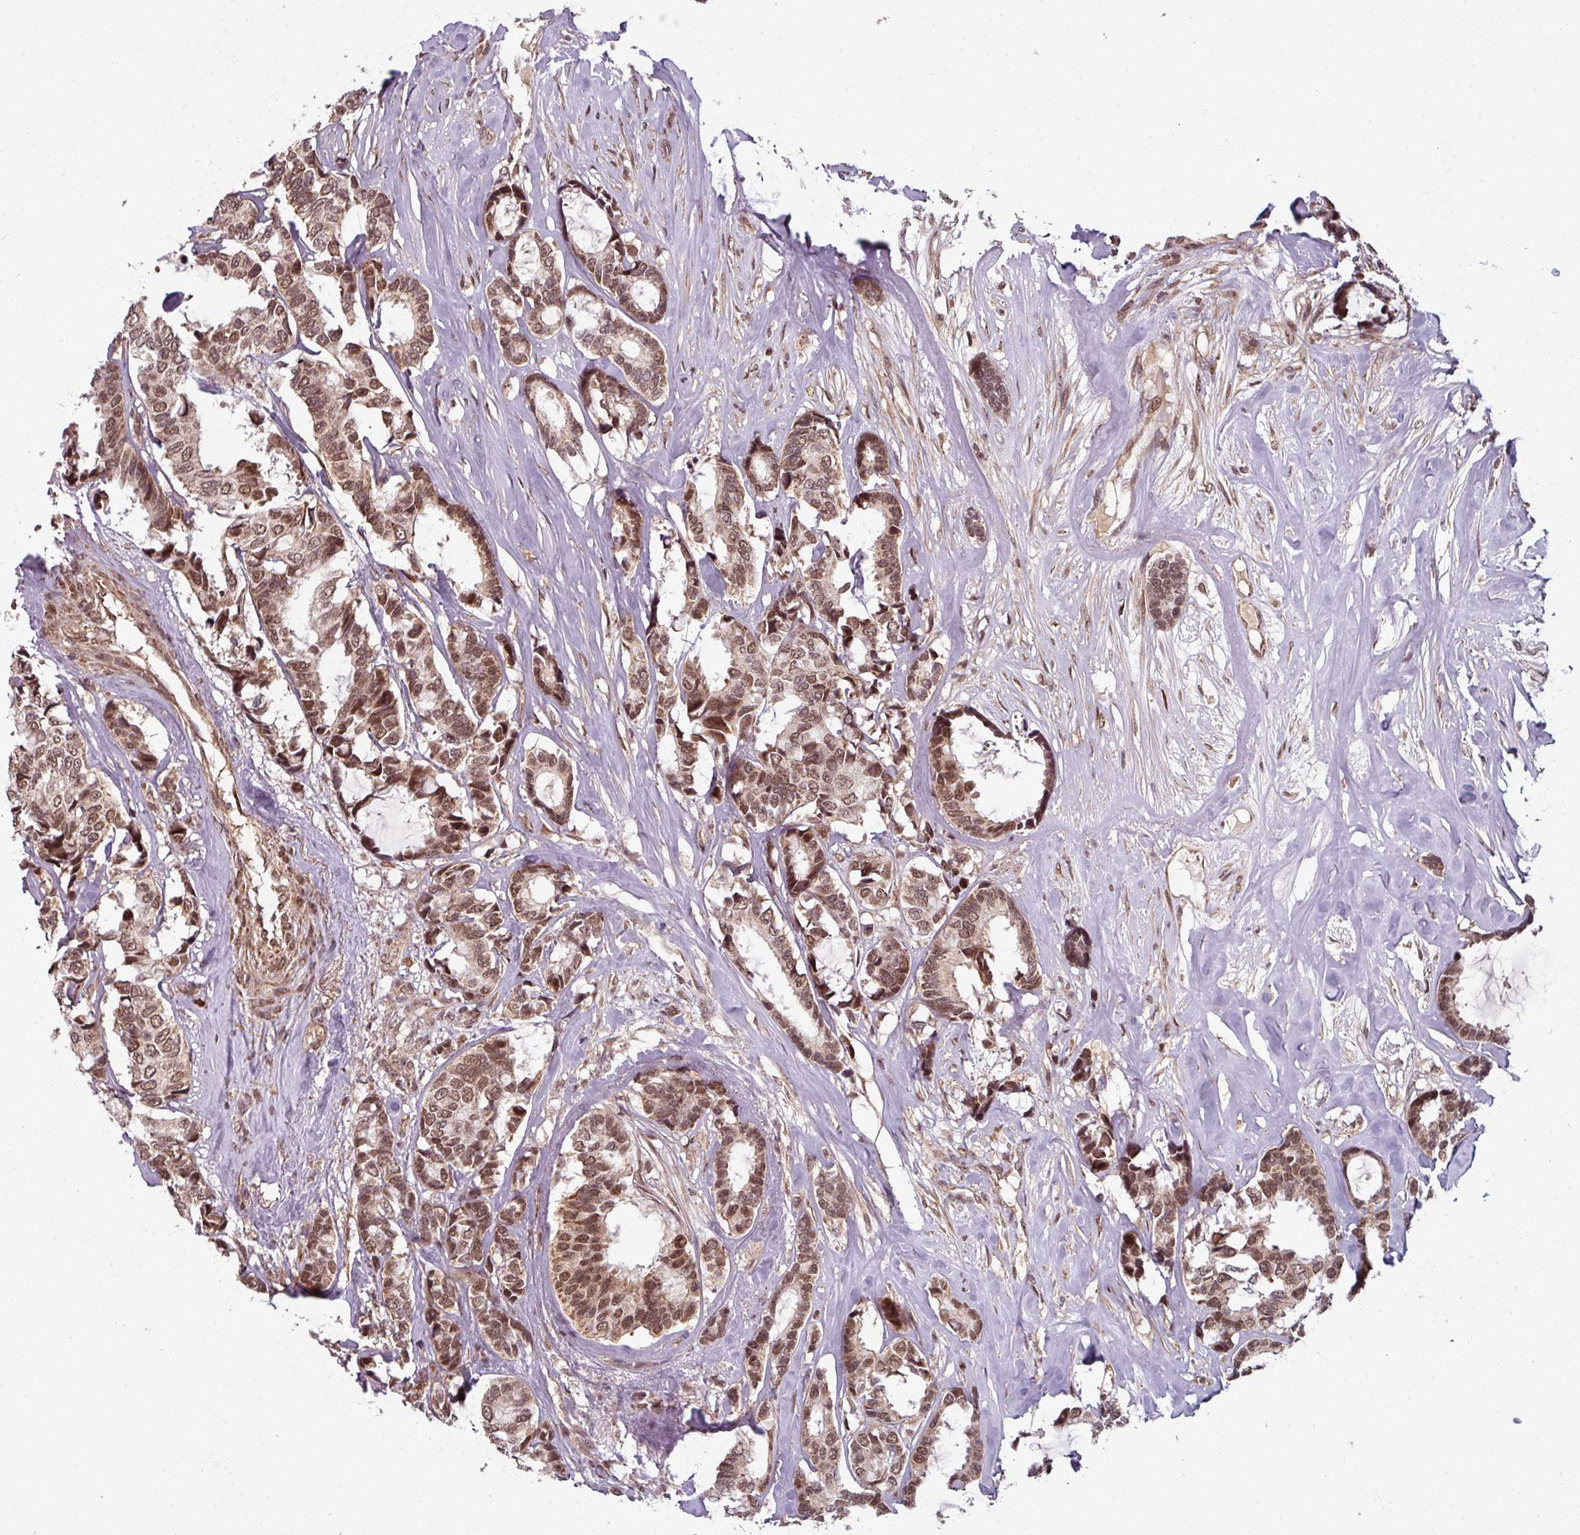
{"staining": {"intensity": "moderate", "quantity": ">75%", "location": "nuclear"}, "tissue": "breast cancer", "cell_type": "Tumor cells", "image_type": "cancer", "snomed": [{"axis": "morphology", "description": "Duct carcinoma"}, {"axis": "topography", "description": "Breast"}], "caption": "A brown stain labels moderate nuclear positivity of a protein in breast cancer tumor cells. Using DAB (brown) and hematoxylin (blue) stains, captured at high magnification using brightfield microscopy.", "gene": "SWI5", "patient": {"sex": "female", "age": 87}}